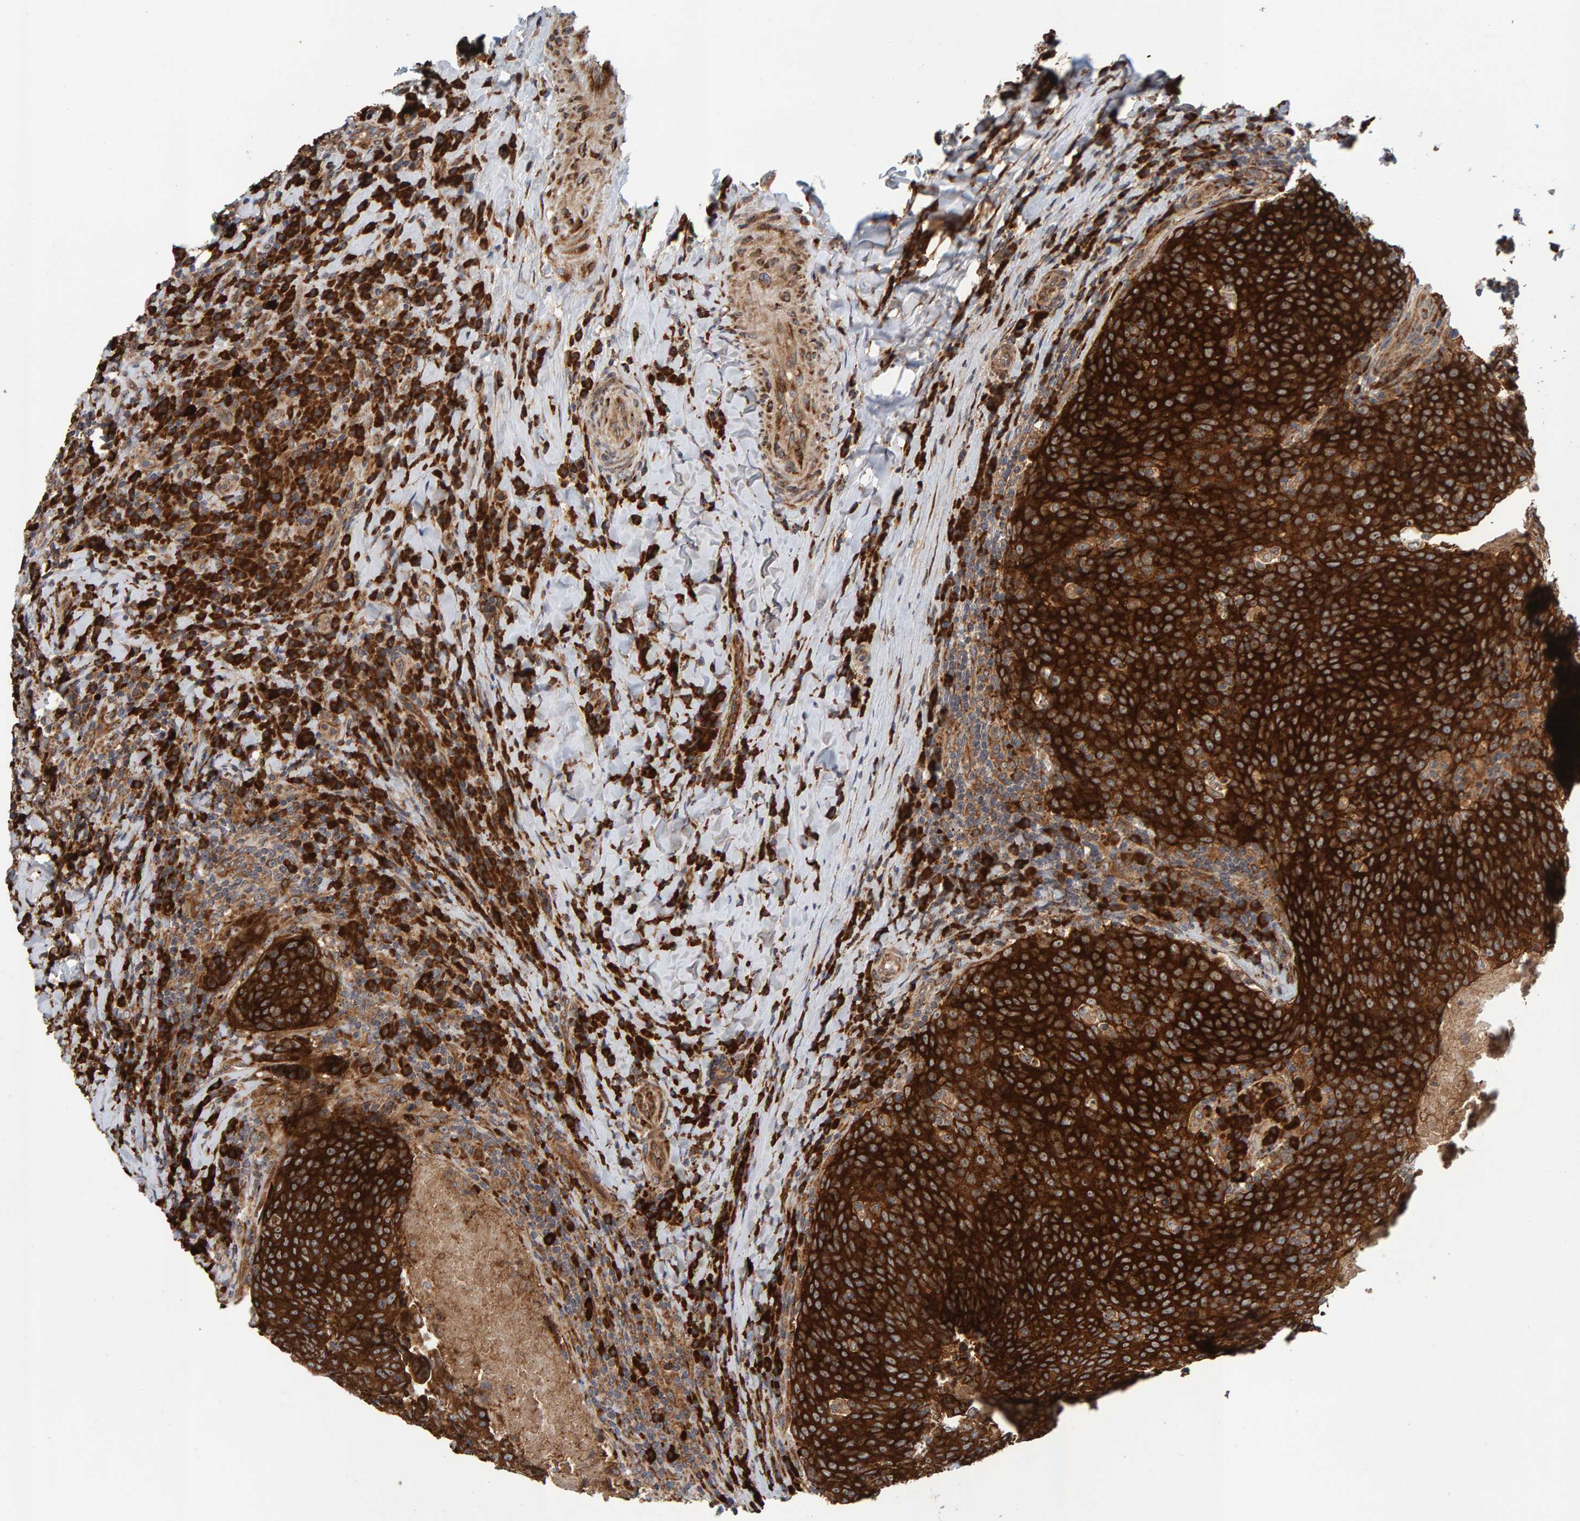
{"staining": {"intensity": "strong", "quantity": ">75%", "location": "cytoplasmic/membranous"}, "tissue": "head and neck cancer", "cell_type": "Tumor cells", "image_type": "cancer", "snomed": [{"axis": "morphology", "description": "Squamous cell carcinoma, NOS"}, {"axis": "morphology", "description": "Squamous cell carcinoma, metastatic, NOS"}, {"axis": "topography", "description": "Lymph node"}, {"axis": "topography", "description": "Head-Neck"}], "caption": "Tumor cells exhibit strong cytoplasmic/membranous positivity in approximately >75% of cells in head and neck cancer (metastatic squamous cell carcinoma).", "gene": "BAIAP2", "patient": {"sex": "male", "age": 62}}